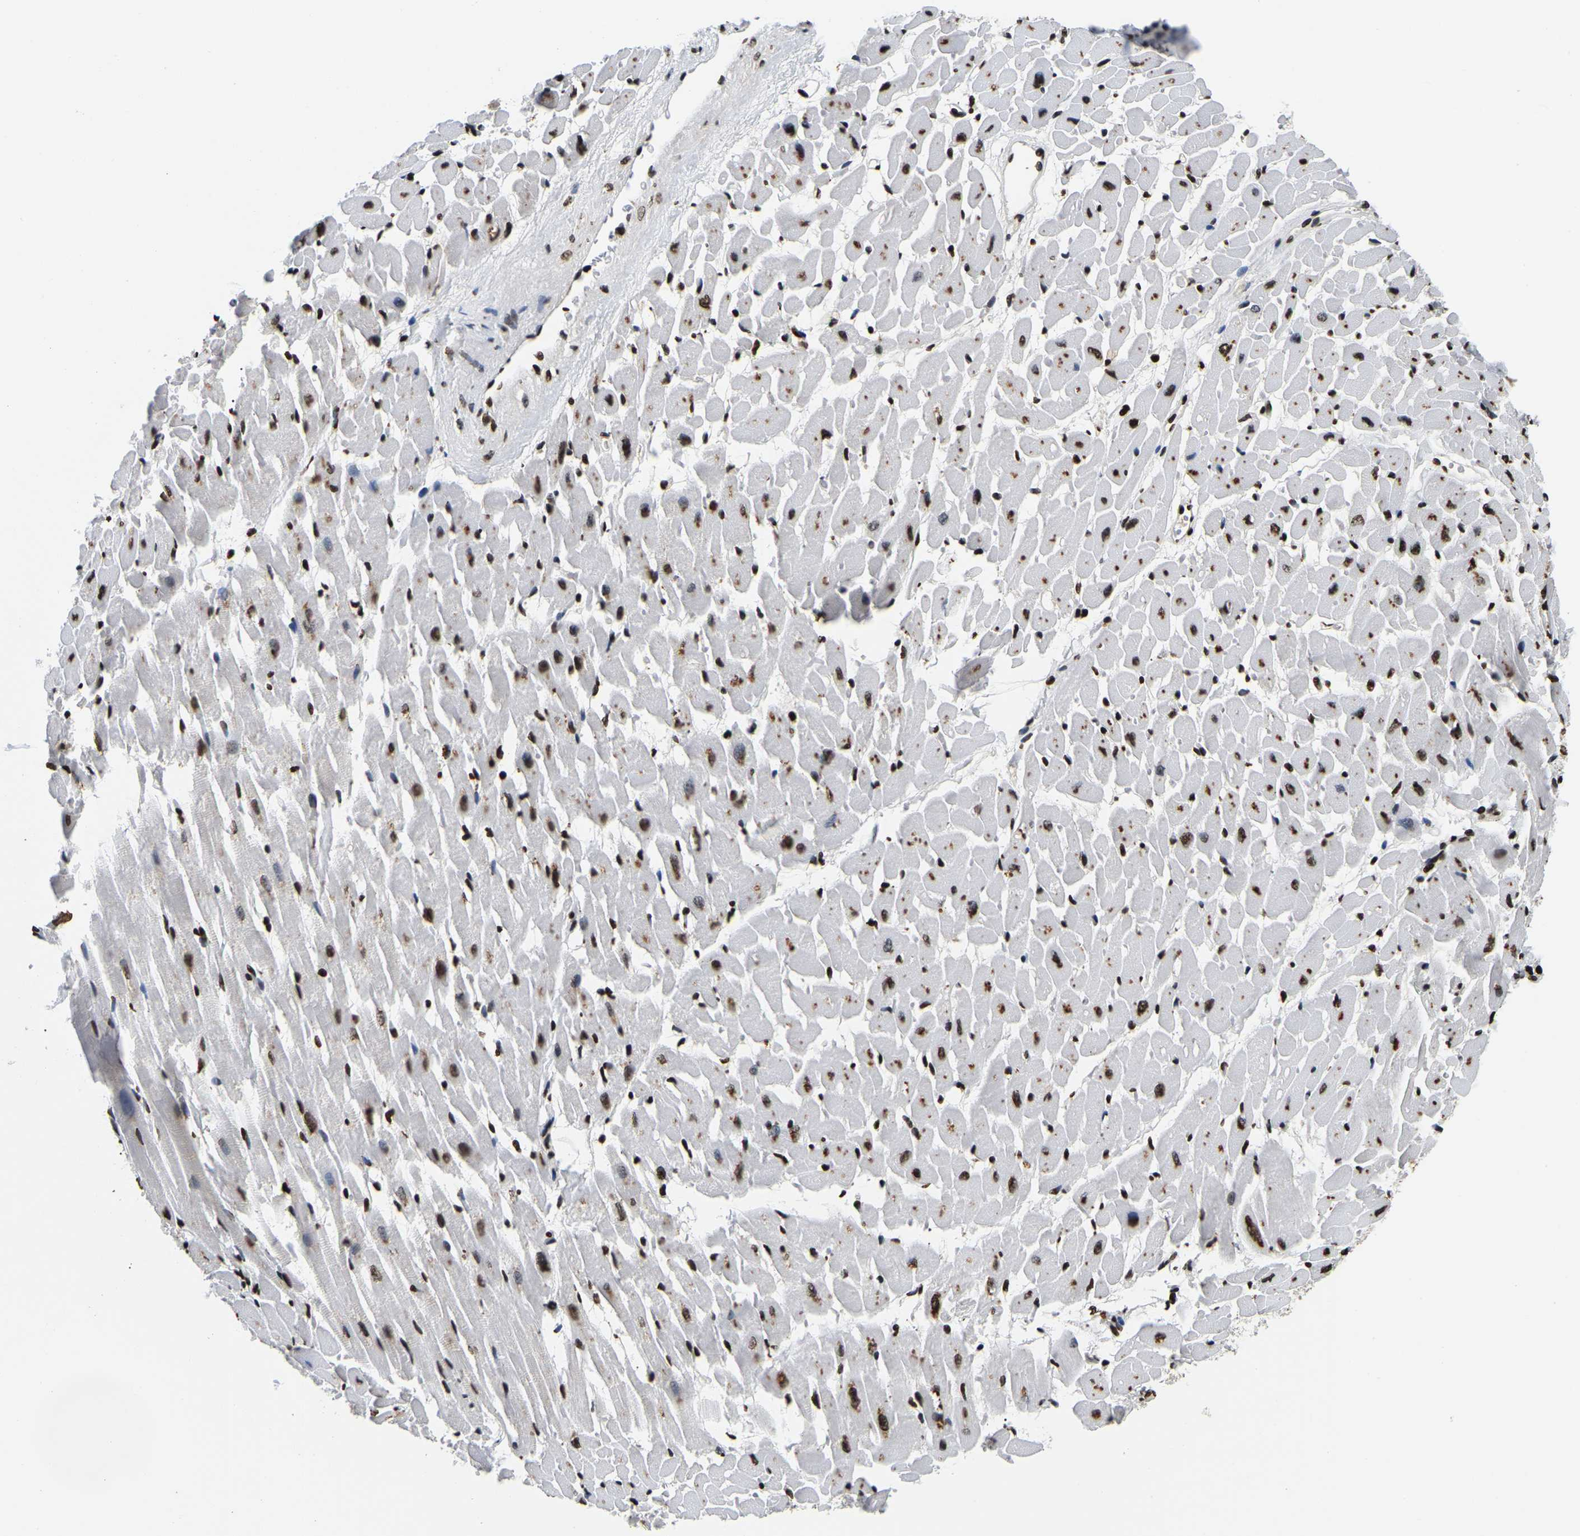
{"staining": {"intensity": "strong", "quantity": ">75%", "location": "nuclear"}, "tissue": "heart muscle", "cell_type": "Cardiomyocytes", "image_type": "normal", "snomed": [{"axis": "morphology", "description": "Normal tissue, NOS"}, {"axis": "topography", "description": "Heart"}], "caption": "Immunohistochemical staining of benign human heart muscle reveals >75% levels of strong nuclear protein staining in about >75% of cardiomyocytes.", "gene": "LRRC61", "patient": {"sex": "male", "age": 45}}